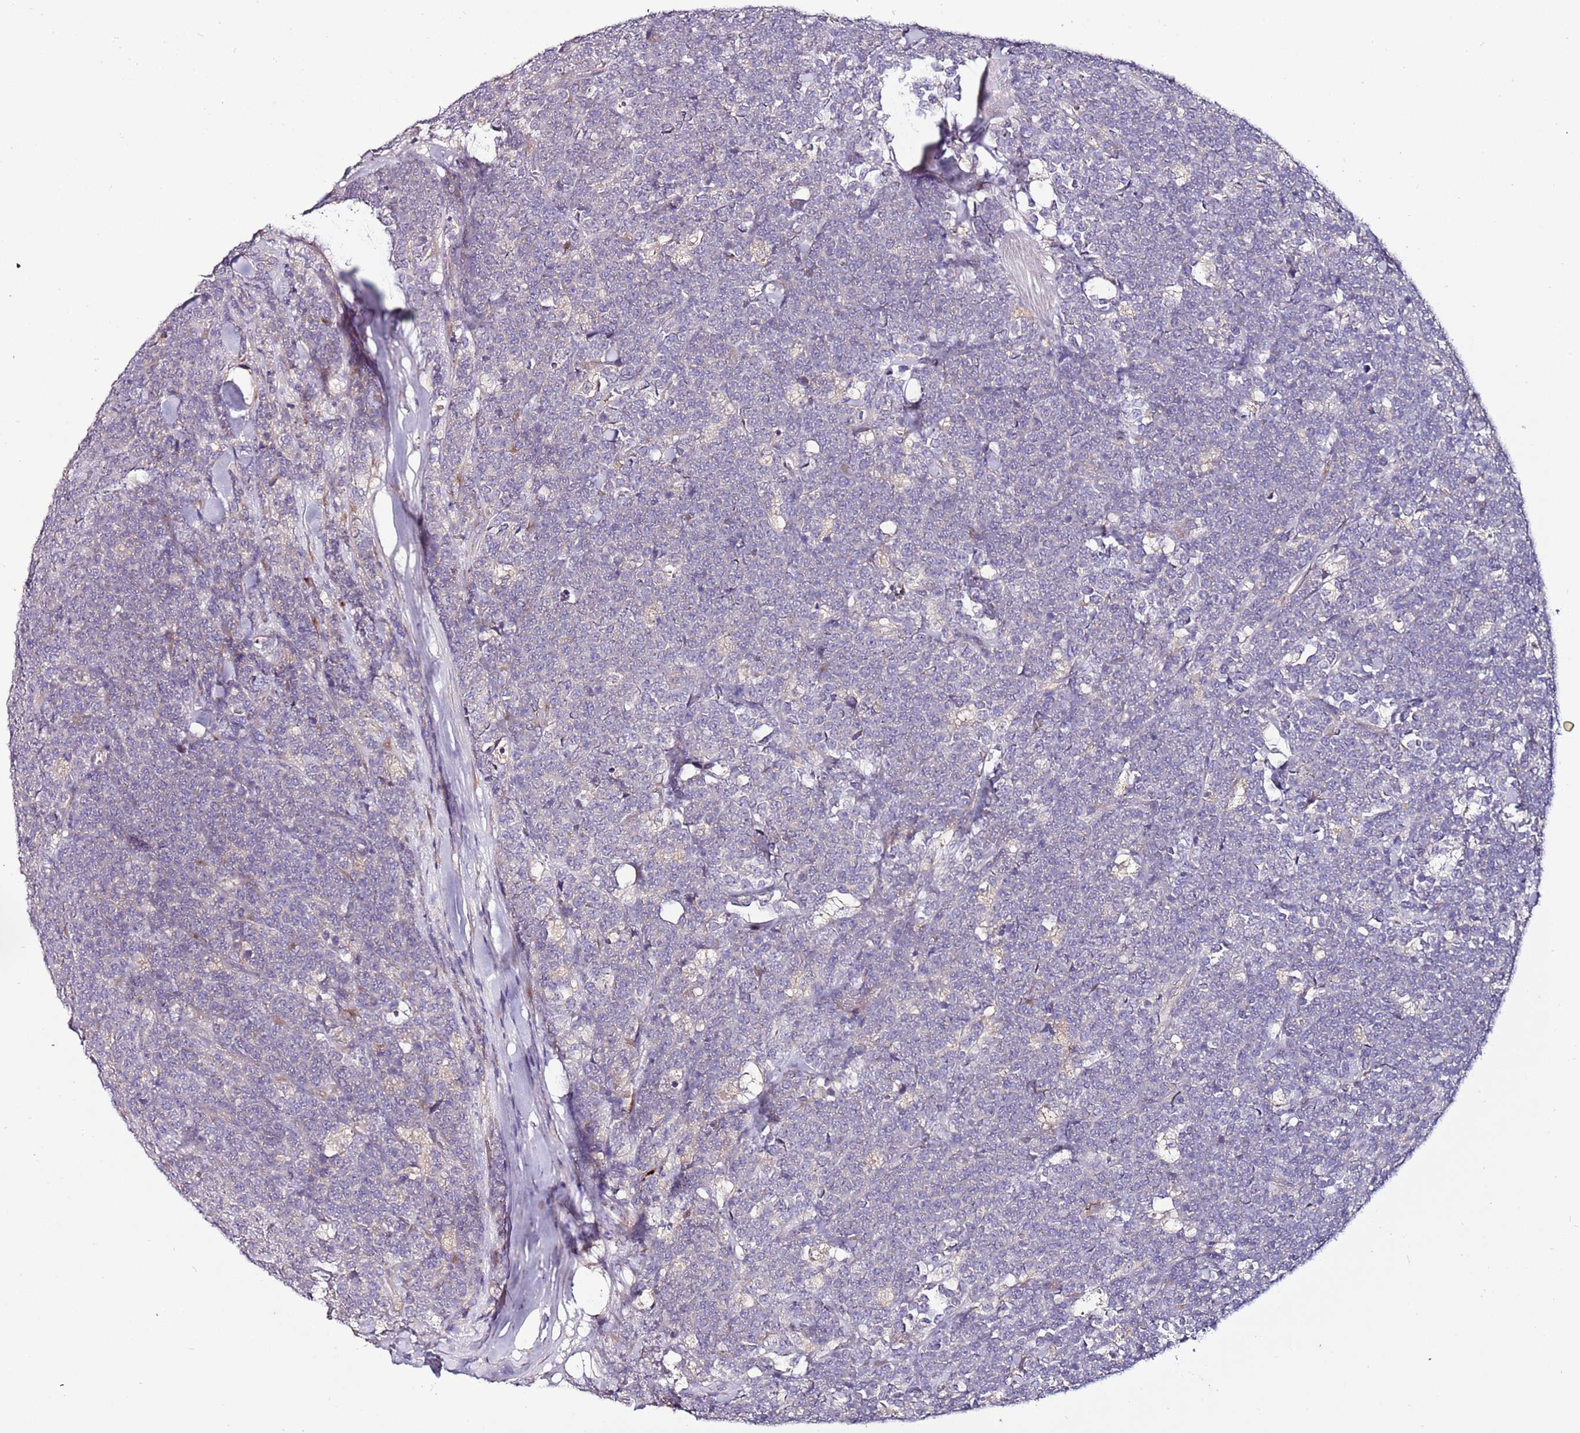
{"staining": {"intensity": "negative", "quantity": "none", "location": "none"}, "tissue": "lymphoma", "cell_type": "Tumor cells", "image_type": "cancer", "snomed": [{"axis": "morphology", "description": "Malignant lymphoma, non-Hodgkin's type, High grade"}, {"axis": "topography", "description": "Small intestine"}, {"axis": "topography", "description": "Colon"}], "caption": "Immunohistochemistry (IHC) image of neoplastic tissue: high-grade malignant lymphoma, non-Hodgkin's type stained with DAB reveals no significant protein expression in tumor cells.", "gene": "FAM20A", "patient": {"sex": "male", "age": 8}}